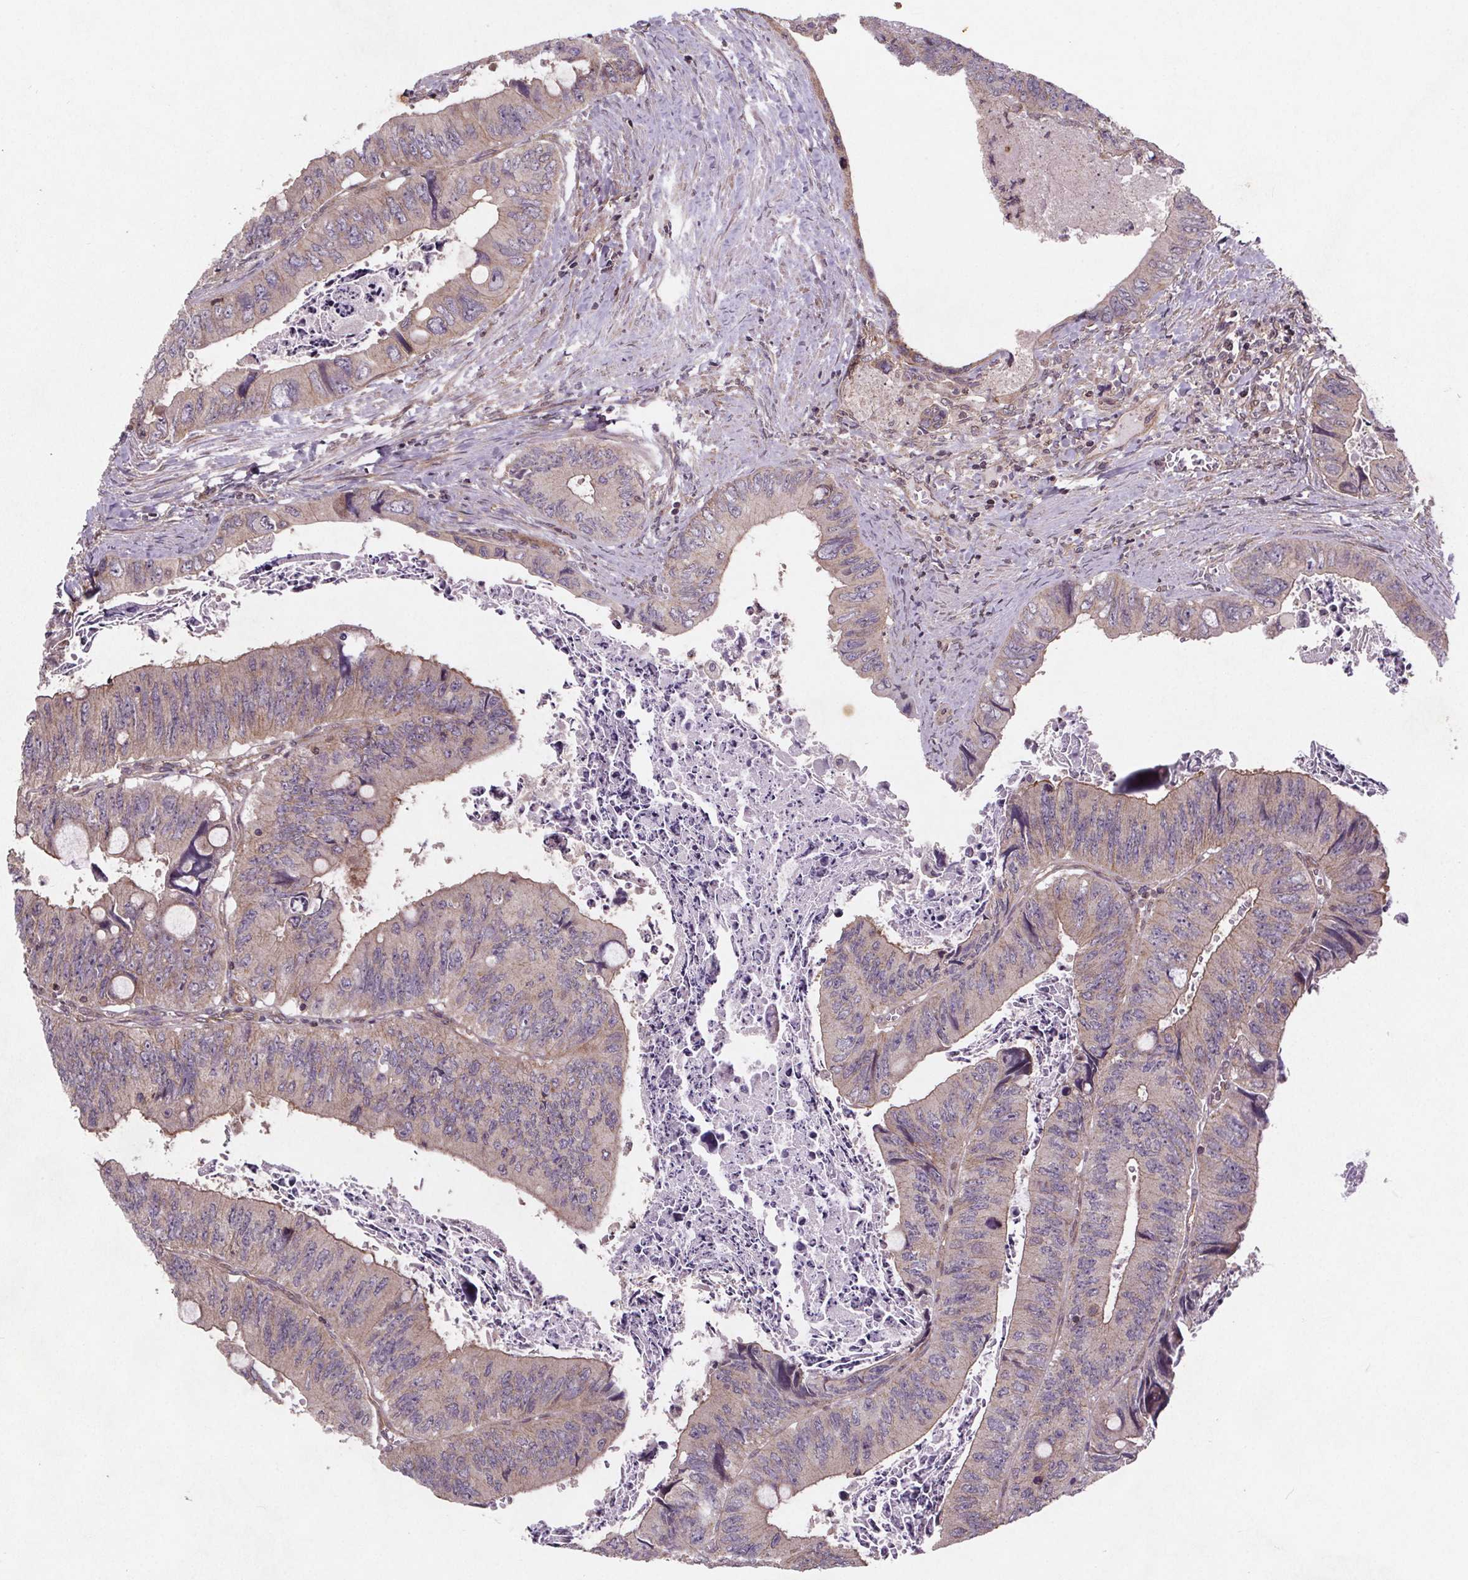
{"staining": {"intensity": "negative", "quantity": "none", "location": "none"}, "tissue": "colorectal cancer", "cell_type": "Tumor cells", "image_type": "cancer", "snomed": [{"axis": "morphology", "description": "Adenocarcinoma, NOS"}, {"axis": "topography", "description": "Colon"}], "caption": "This is an IHC photomicrograph of colorectal cancer (adenocarcinoma). There is no positivity in tumor cells.", "gene": "STRN3", "patient": {"sex": "female", "age": 84}}